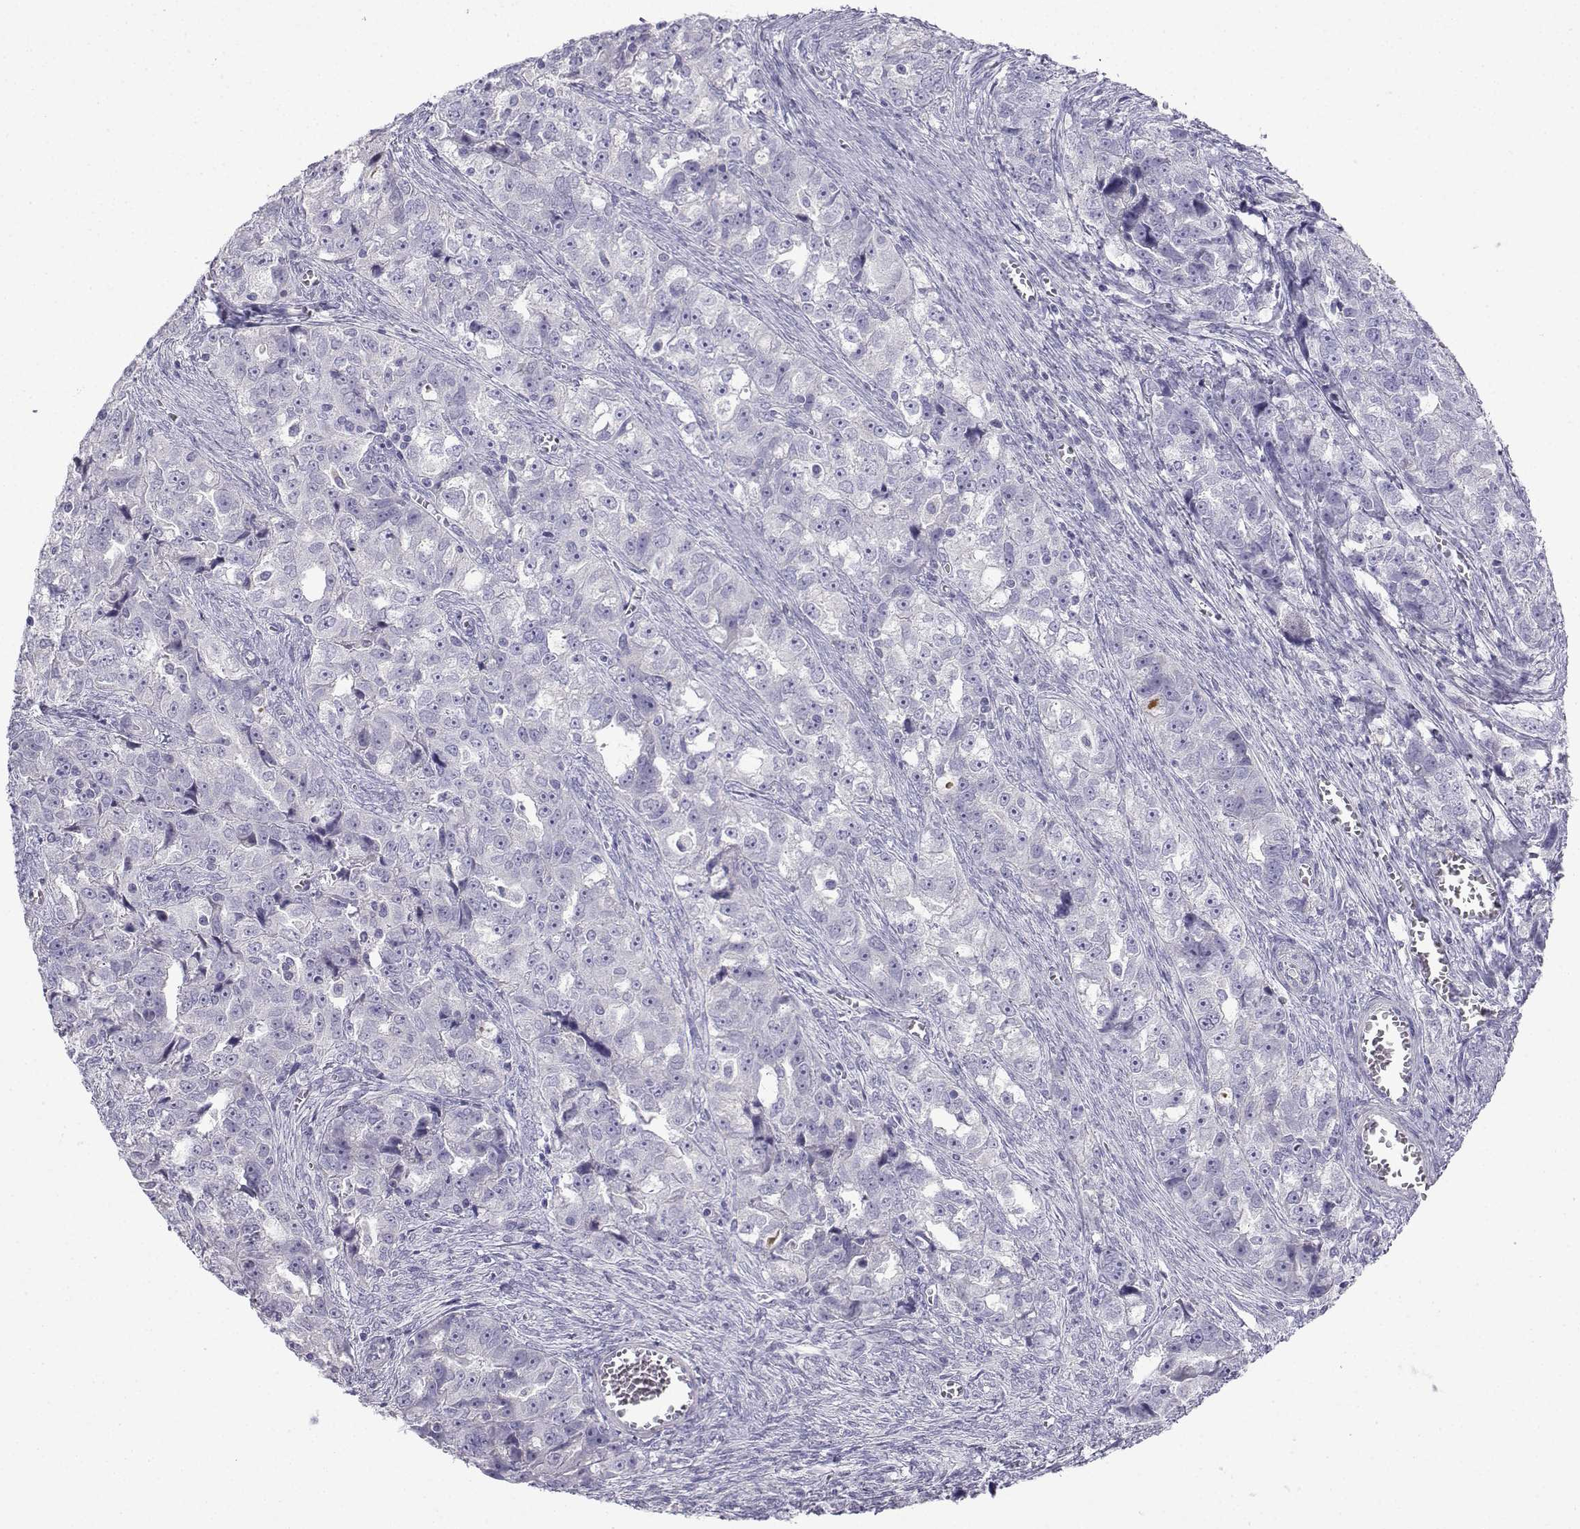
{"staining": {"intensity": "negative", "quantity": "none", "location": "none"}, "tissue": "ovarian cancer", "cell_type": "Tumor cells", "image_type": "cancer", "snomed": [{"axis": "morphology", "description": "Cystadenocarcinoma, serous, NOS"}, {"axis": "topography", "description": "Ovary"}], "caption": "Immunohistochemical staining of ovarian serous cystadenocarcinoma exhibits no significant expression in tumor cells.", "gene": "SPACA7", "patient": {"sex": "female", "age": 51}}